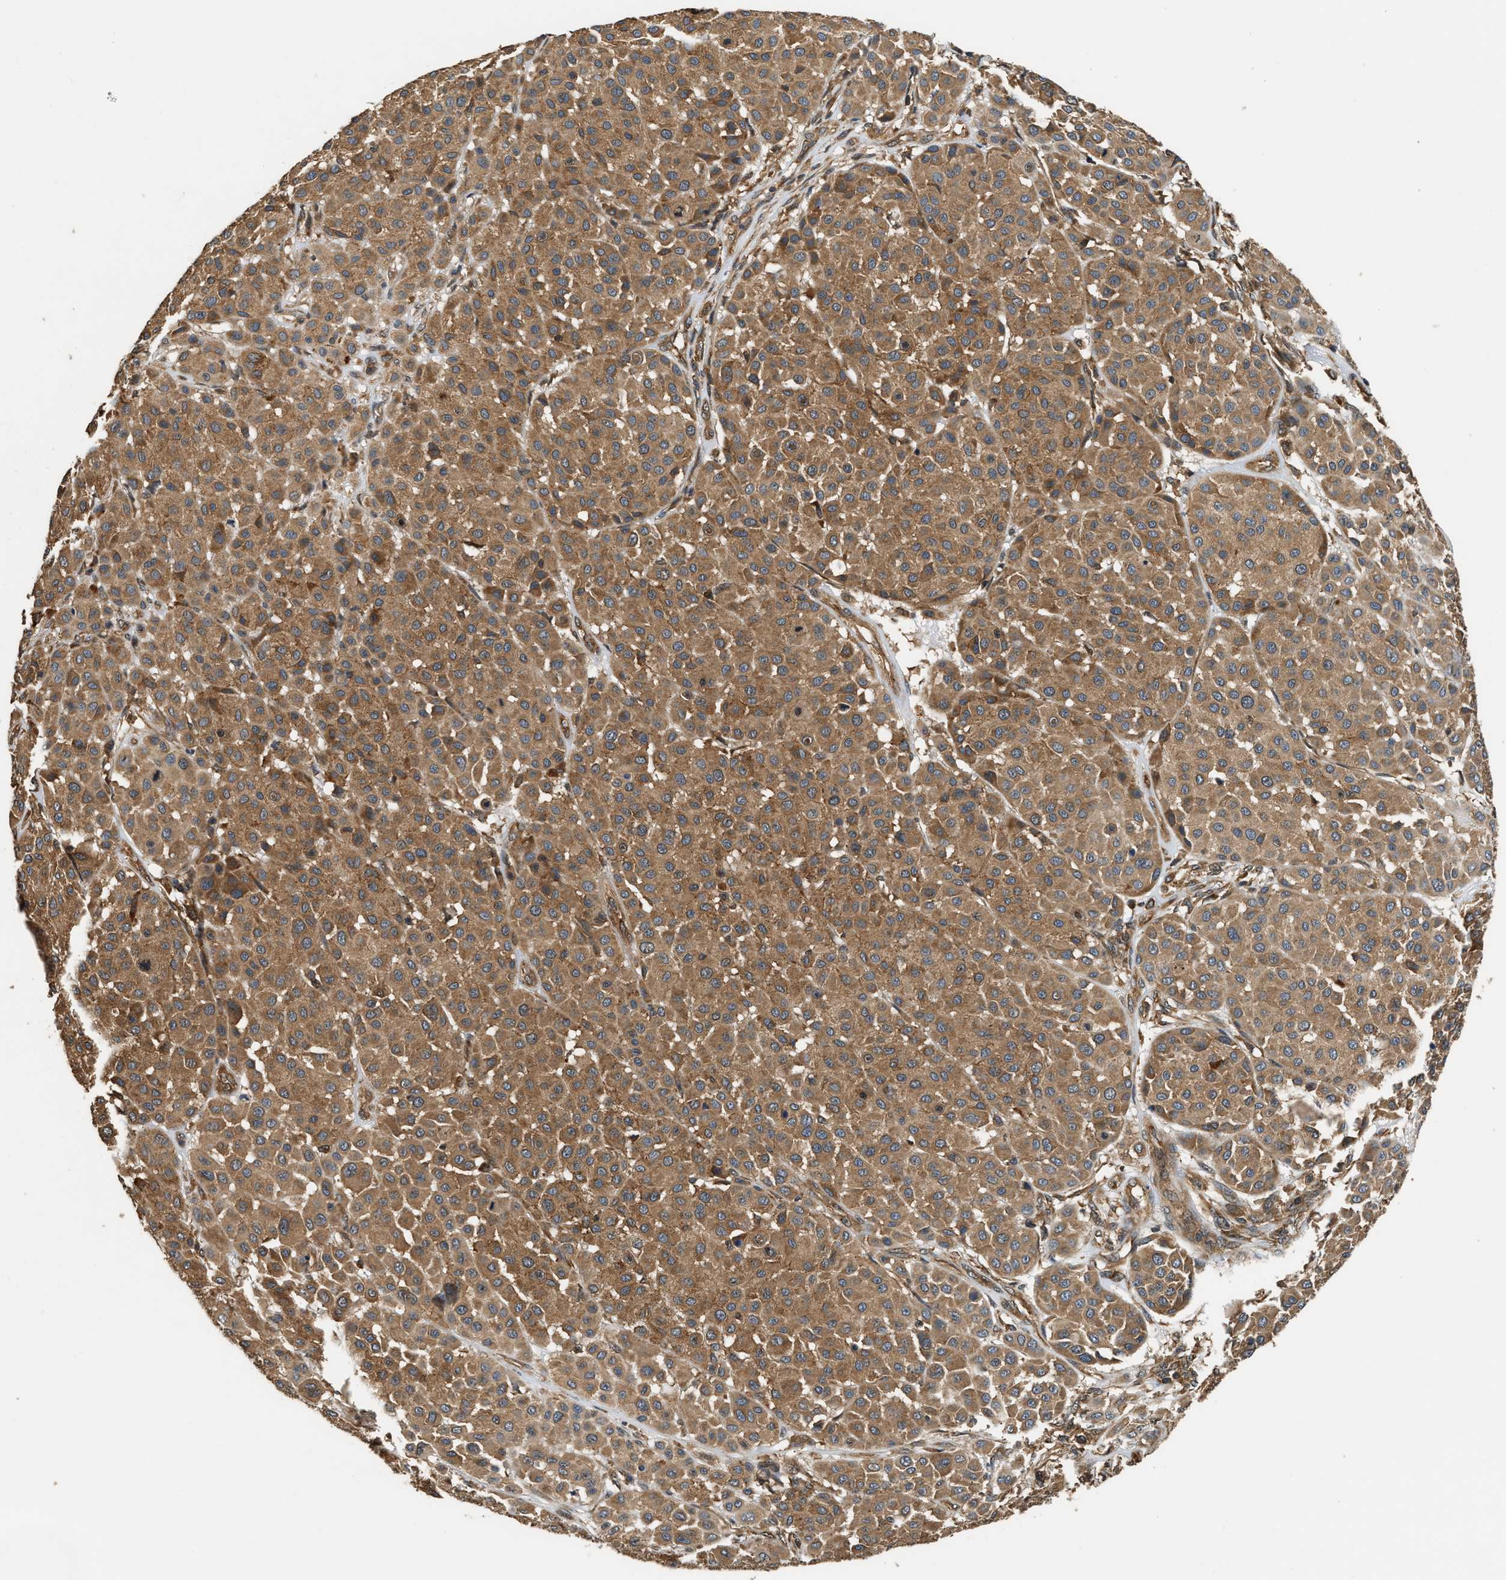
{"staining": {"intensity": "moderate", "quantity": ">75%", "location": "cytoplasmic/membranous"}, "tissue": "melanoma", "cell_type": "Tumor cells", "image_type": "cancer", "snomed": [{"axis": "morphology", "description": "Malignant melanoma, Metastatic site"}, {"axis": "topography", "description": "Soft tissue"}], "caption": "A medium amount of moderate cytoplasmic/membranous expression is identified in approximately >75% of tumor cells in malignant melanoma (metastatic site) tissue.", "gene": "DNAJC2", "patient": {"sex": "male", "age": 41}}